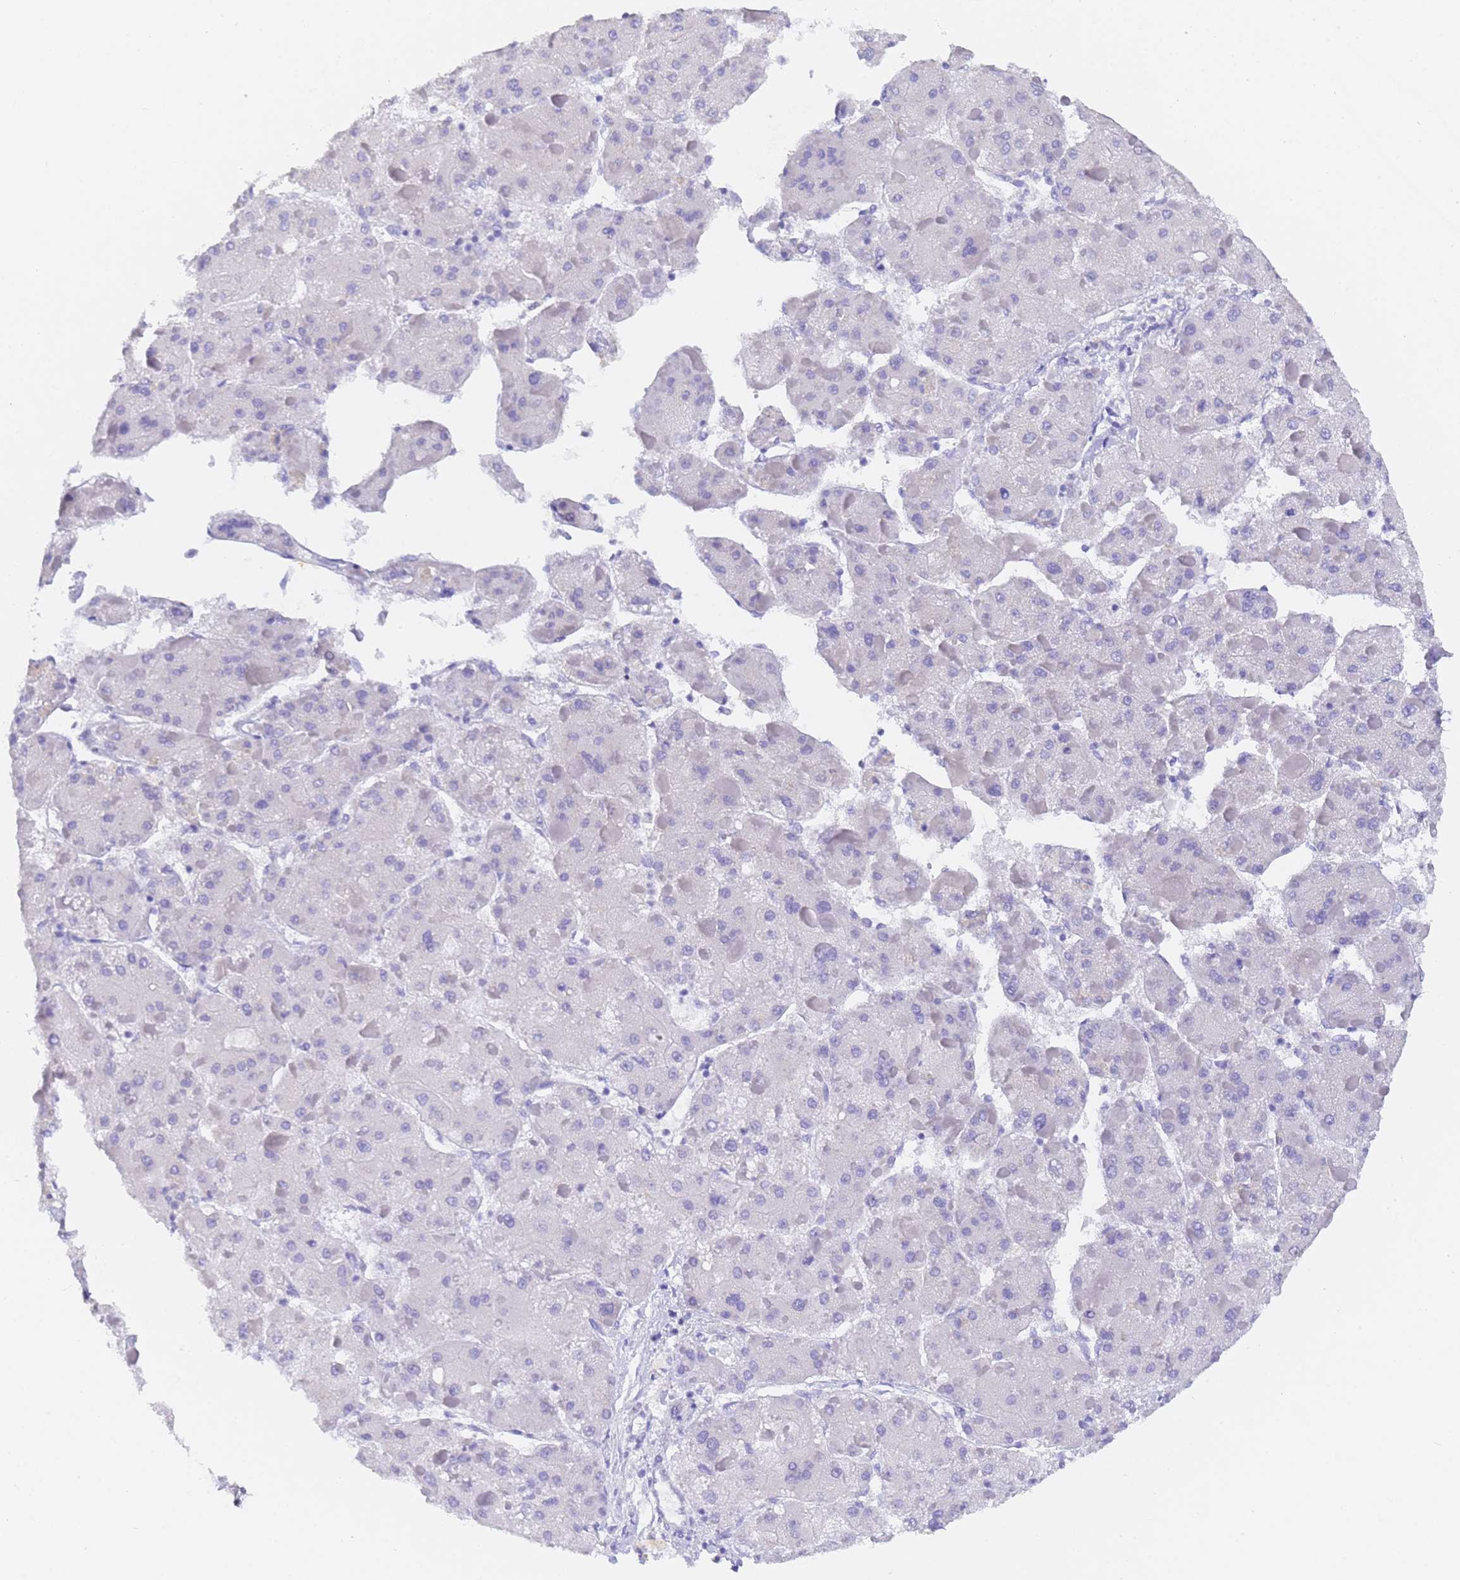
{"staining": {"intensity": "negative", "quantity": "none", "location": "none"}, "tissue": "liver cancer", "cell_type": "Tumor cells", "image_type": "cancer", "snomed": [{"axis": "morphology", "description": "Carcinoma, Hepatocellular, NOS"}, {"axis": "topography", "description": "Liver"}], "caption": "Tumor cells show no significant protein staining in hepatocellular carcinoma (liver).", "gene": "GABRA1", "patient": {"sex": "female", "age": 73}}